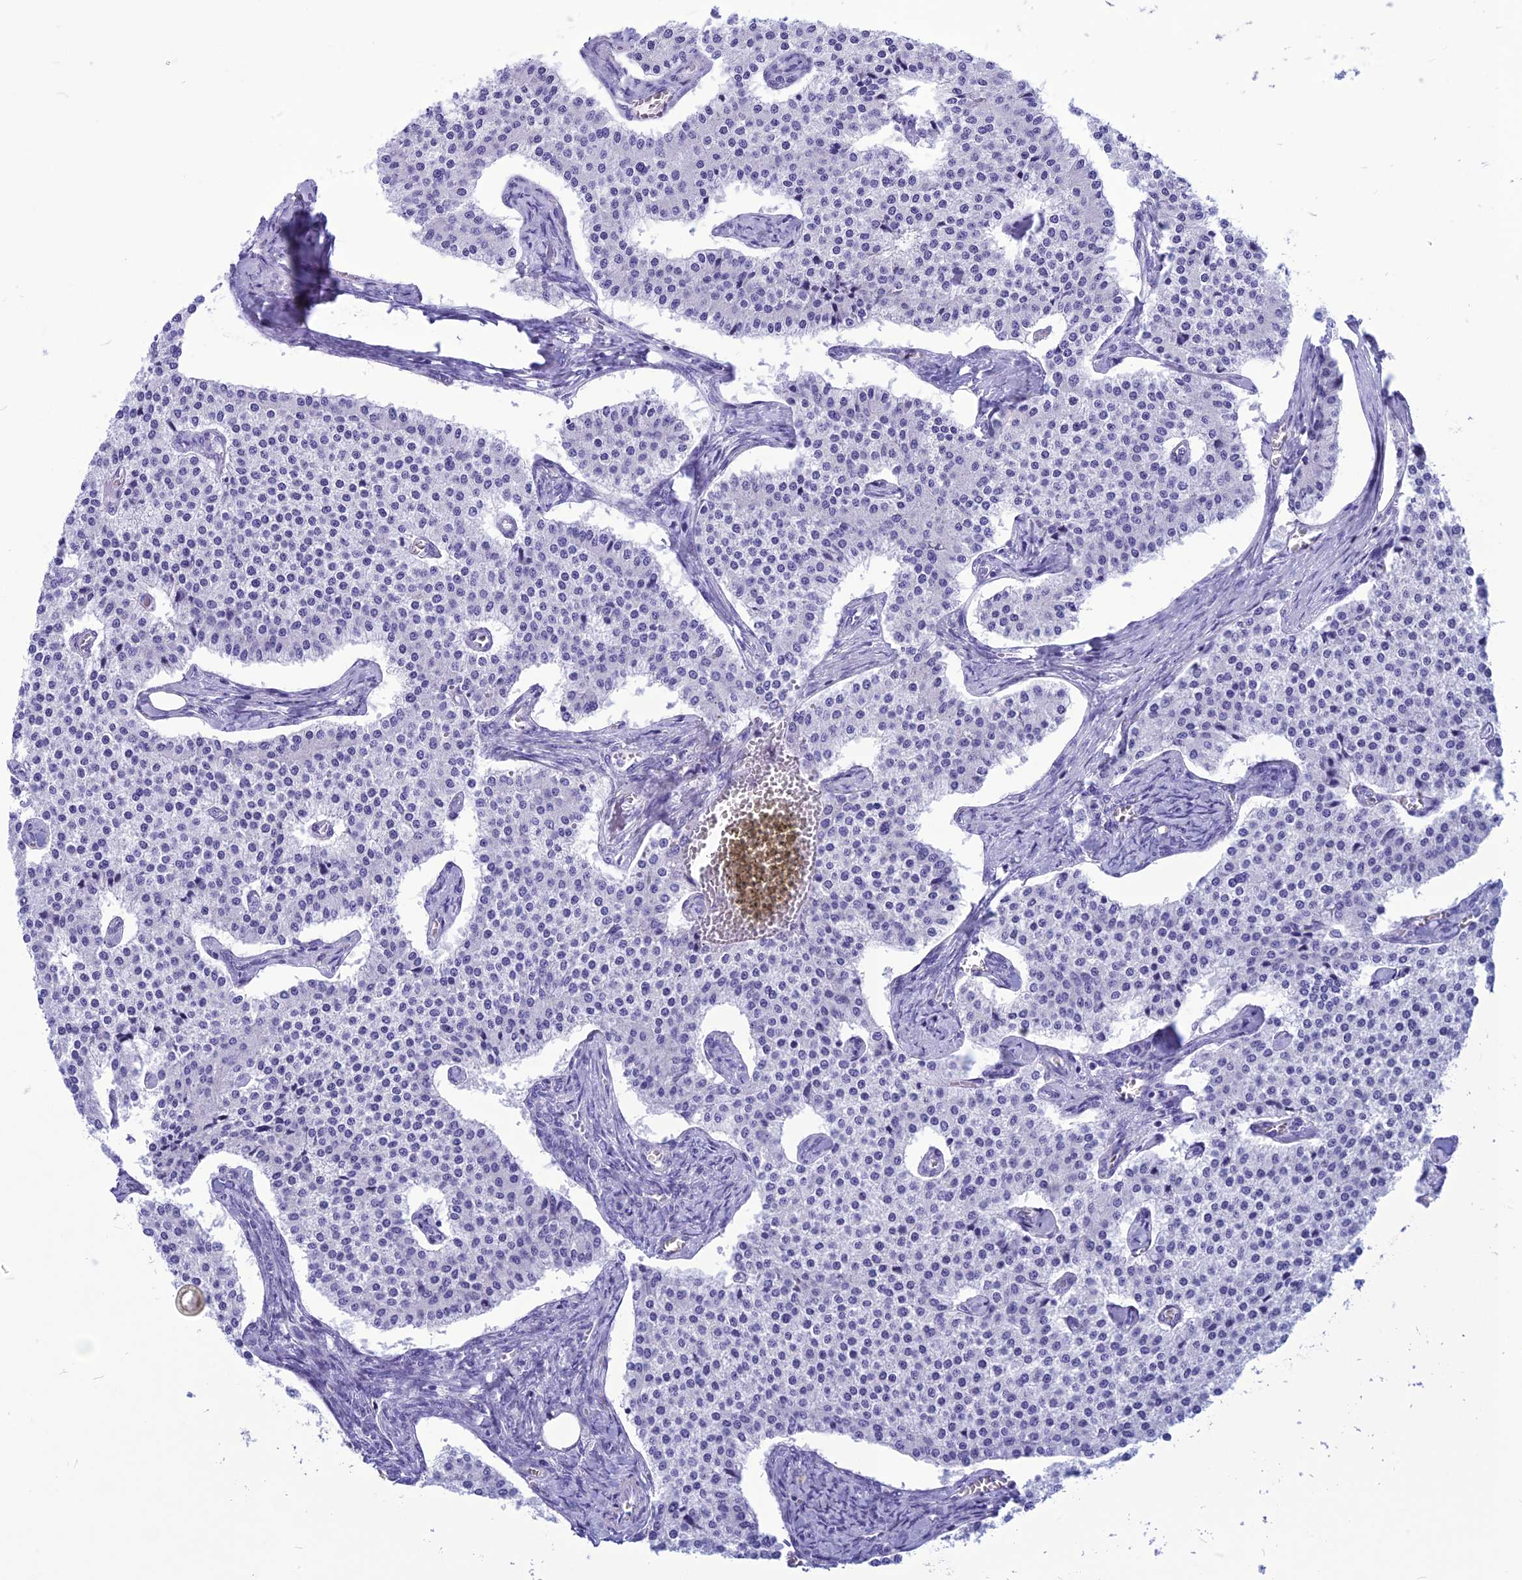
{"staining": {"intensity": "negative", "quantity": "none", "location": "none"}, "tissue": "carcinoid", "cell_type": "Tumor cells", "image_type": "cancer", "snomed": [{"axis": "morphology", "description": "Carcinoid, malignant, NOS"}, {"axis": "topography", "description": "Colon"}], "caption": "Immunohistochemical staining of human malignant carcinoid shows no significant positivity in tumor cells.", "gene": "BBS2", "patient": {"sex": "female", "age": 52}}